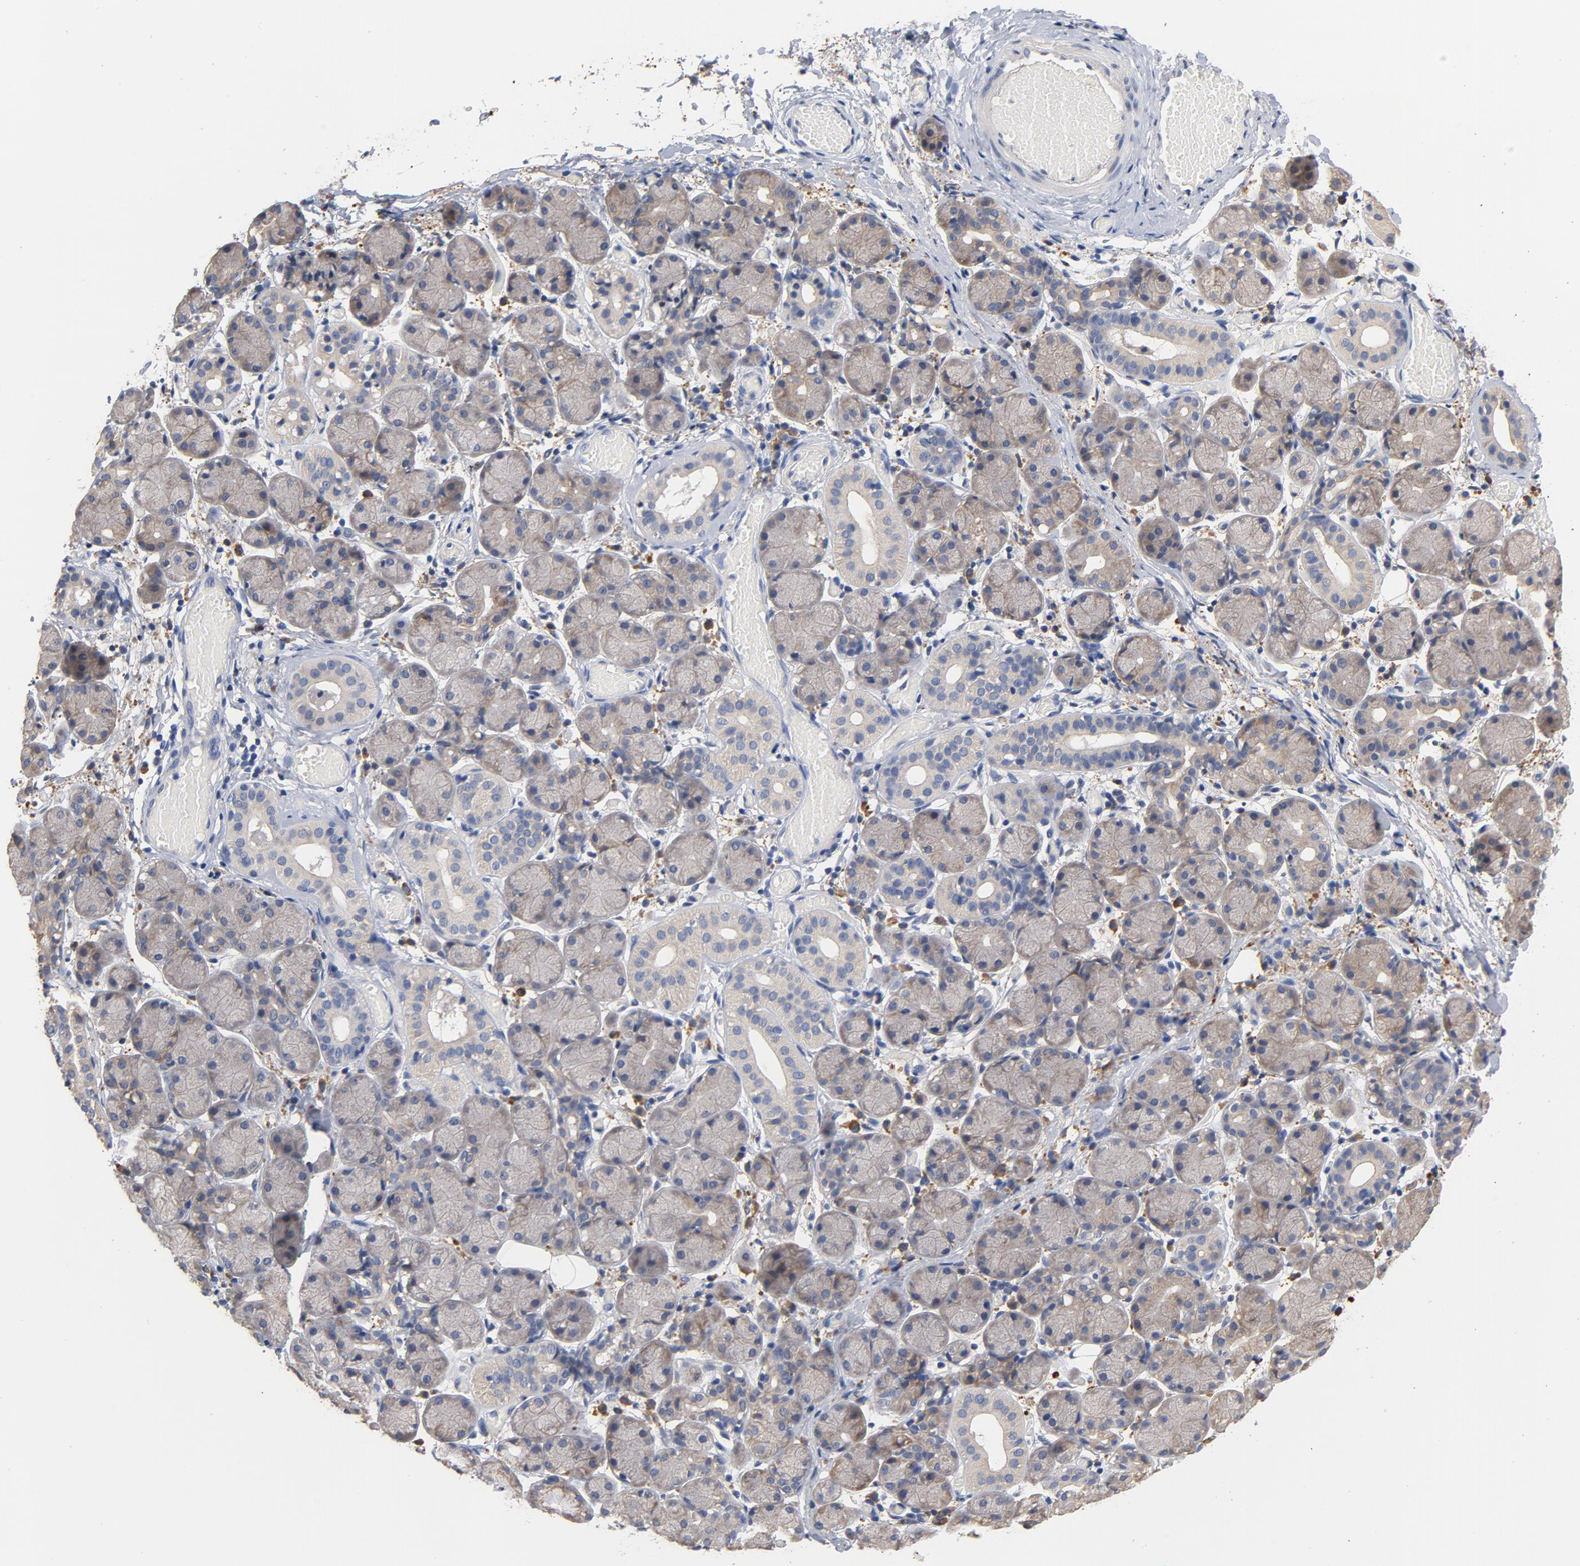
{"staining": {"intensity": "weak", "quantity": "25%-75%", "location": "cytoplasmic/membranous"}, "tissue": "salivary gland", "cell_type": "Glandular cells", "image_type": "normal", "snomed": [{"axis": "morphology", "description": "Normal tissue, NOS"}, {"axis": "topography", "description": "Salivary gland"}], "caption": "A micrograph of human salivary gland stained for a protein displays weak cytoplasmic/membranous brown staining in glandular cells.", "gene": "TLR4", "patient": {"sex": "female", "age": 24}}